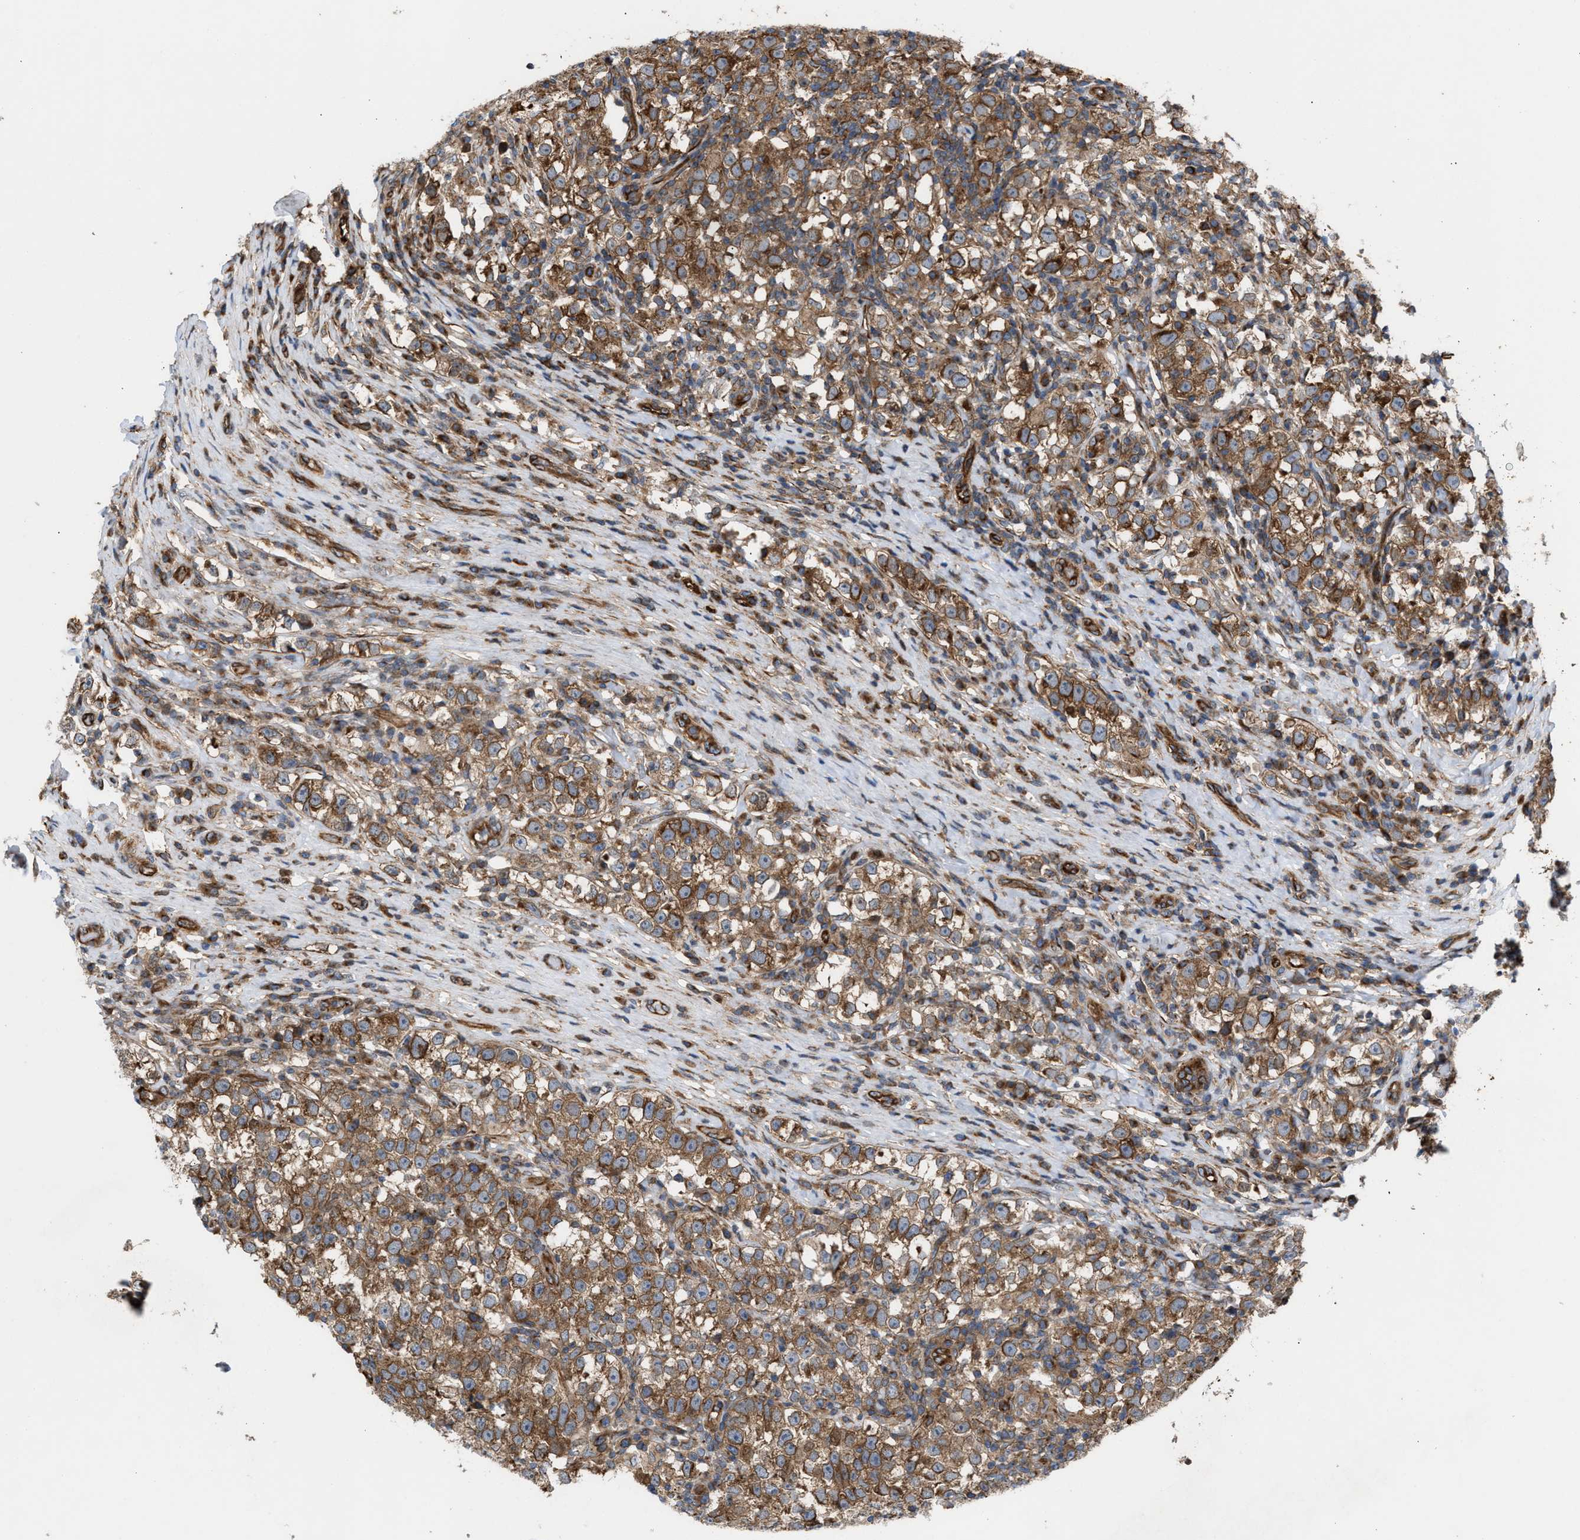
{"staining": {"intensity": "moderate", "quantity": ">75%", "location": "cytoplasmic/membranous"}, "tissue": "testis cancer", "cell_type": "Tumor cells", "image_type": "cancer", "snomed": [{"axis": "morphology", "description": "Normal tissue, NOS"}, {"axis": "morphology", "description": "Seminoma, NOS"}, {"axis": "topography", "description": "Testis"}], "caption": "Tumor cells reveal medium levels of moderate cytoplasmic/membranous positivity in about >75% of cells in testis seminoma. Immunohistochemistry stains the protein of interest in brown and the nuclei are stained blue.", "gene": "EPS15L1", "patient": {"sex": "male", "age": 43}}